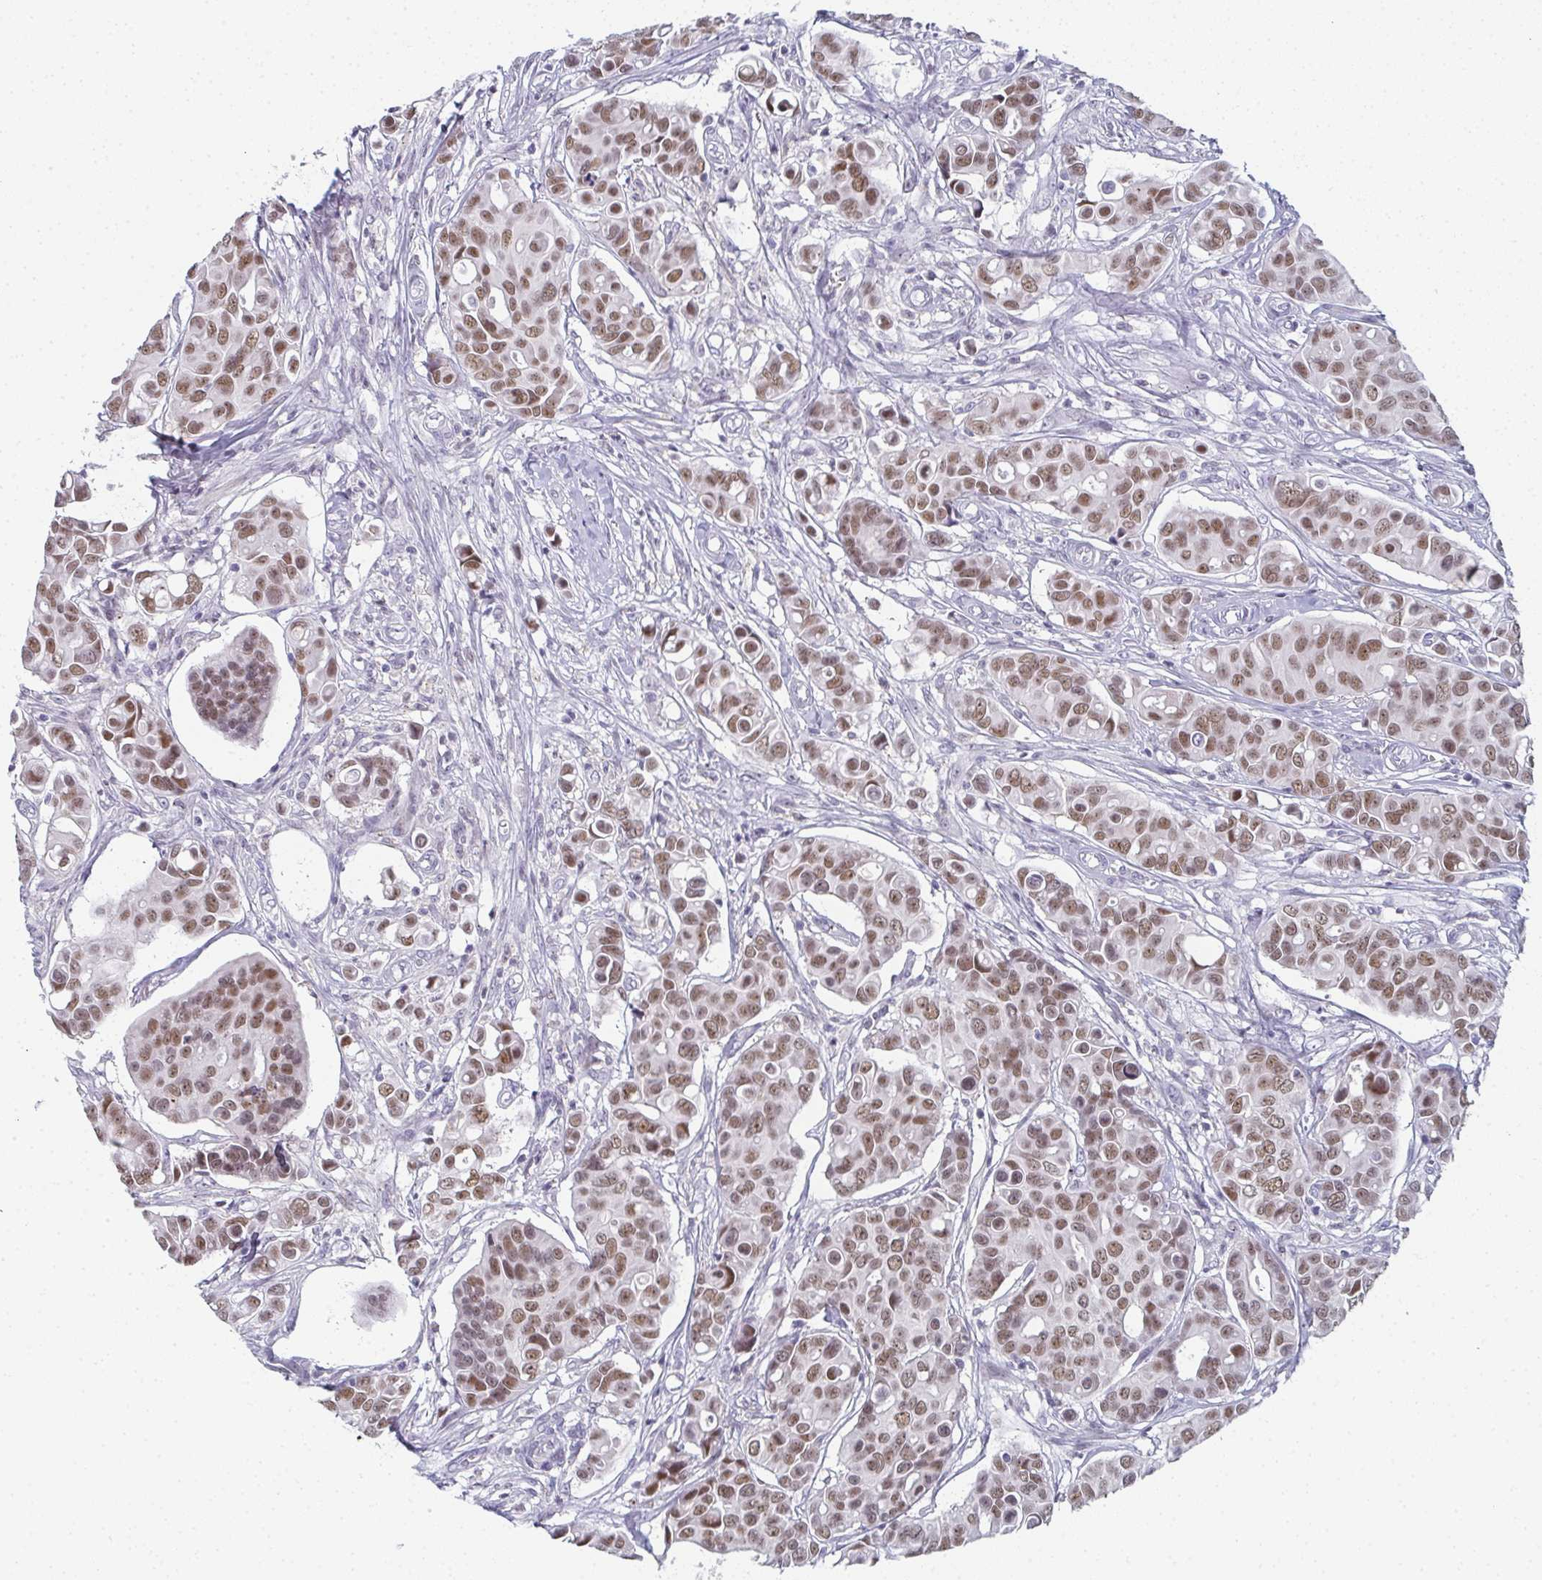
{"staining": {"intensity": "moderate", "quantity": ">75%", "location": "nuclear"}, "tissue": "breast cancer", "cell_type": "Tumor cells", "image_type": "cancer", "snomed": [{"axis": "morphology", "description": "Normal tissue, NOS"}, {"axis": "morphology", "description": "Duct carcinoma"}, {"axis": "topography", "description": "Skin"}, {"axis": "topography", "description": "Breast"}], "caption": "Human breast infiltrating ductal carcinoma stained with a protein marker demonstrates moderate staining in tumor cells.", "gene": "PYCR3", "patient": {"sex": "female", "age": 54}}